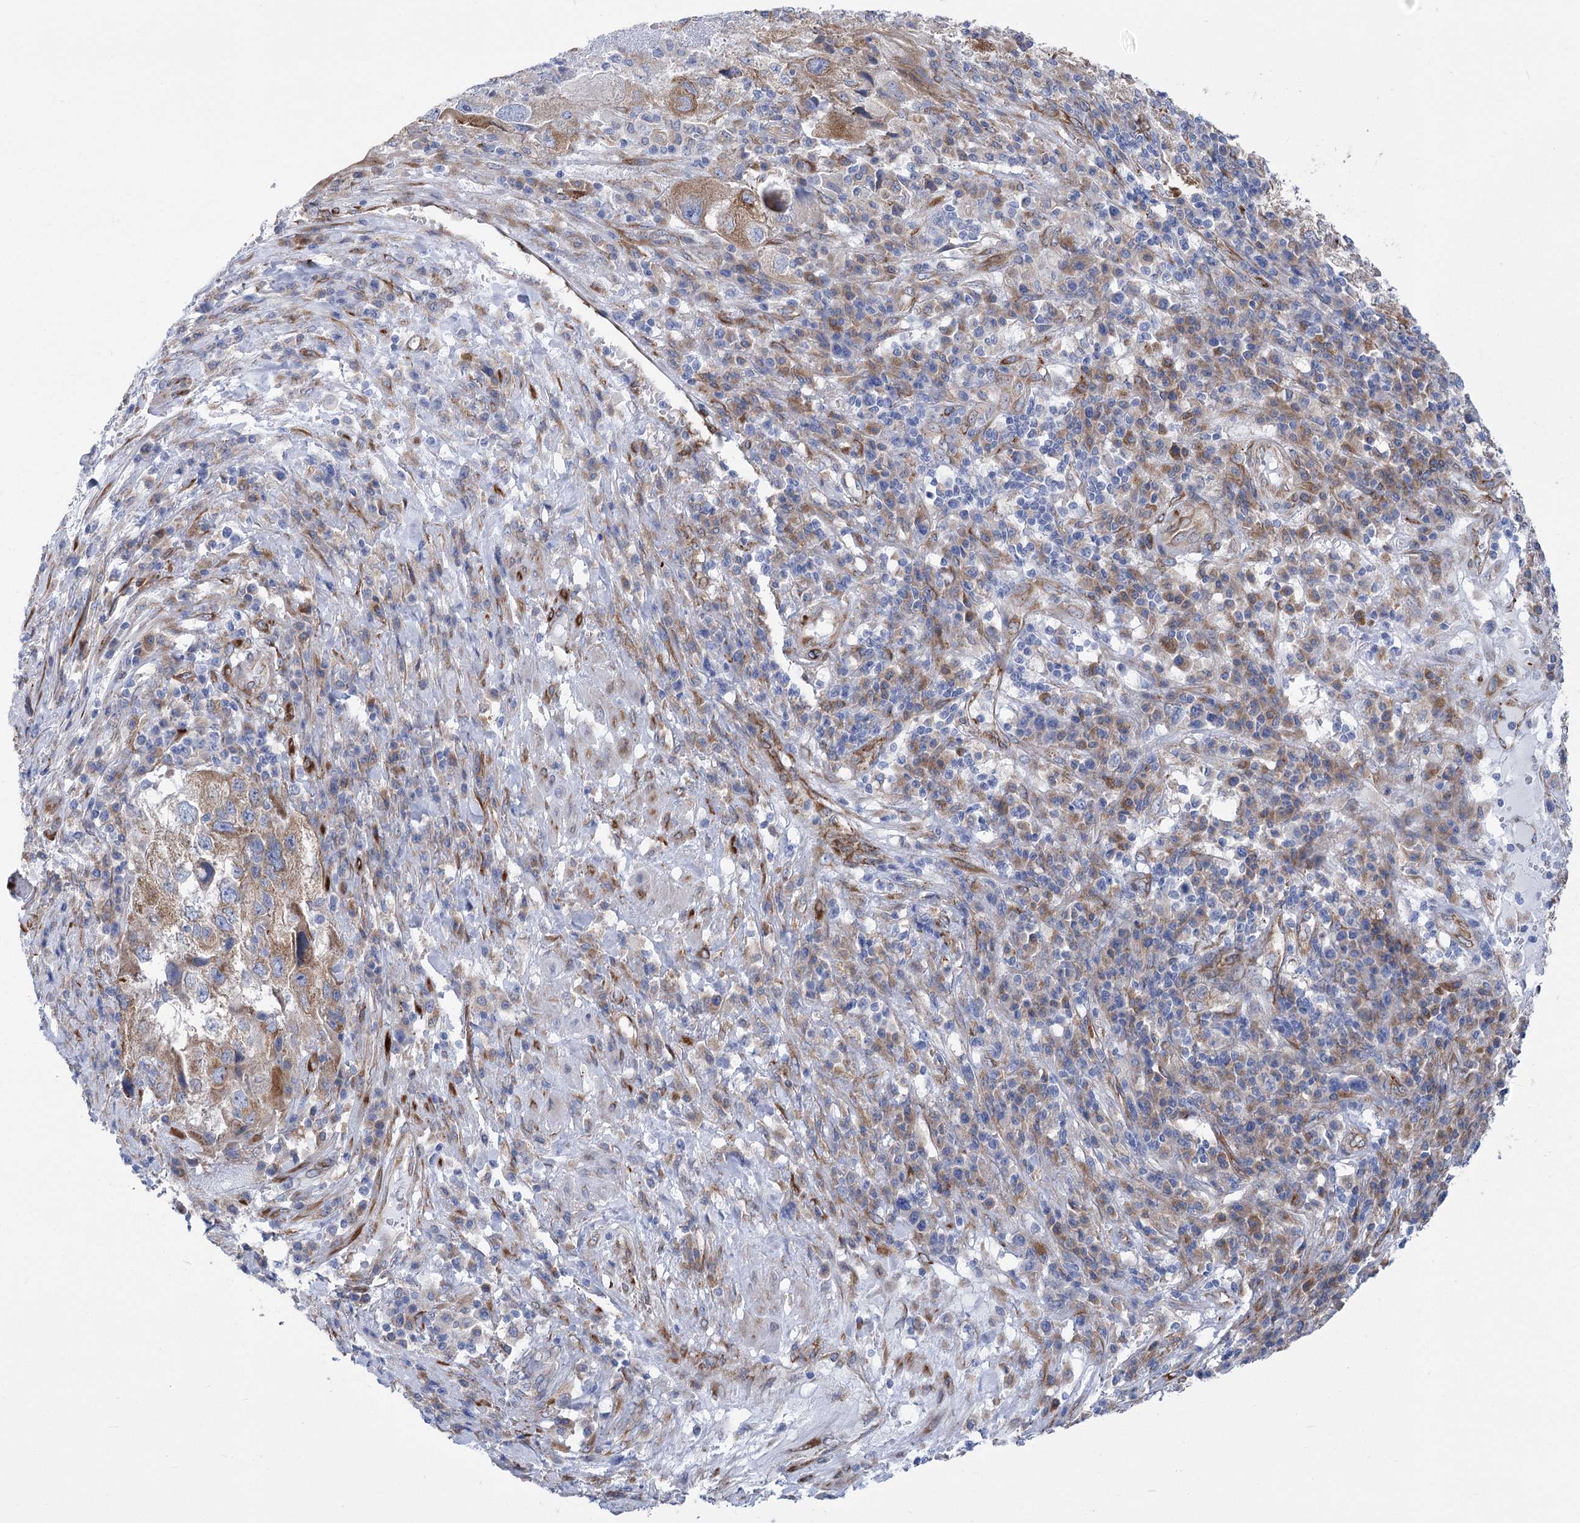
{"staining": {"intensity": "moderate", "quantity": ">75%", "location": "cytoplasmic/membranous"}, "tissue": "endometrial cancer", "cell_type": "Tumor cells", "image_type": "cancer", "snomed": [{"axis": "morphology", "description": "Adenocarcinoma, NOS"}, {"axis": "topography", "description": "Endometrium"}], "caption": "This is a micrograph of IHC staining of endometrial adenocarcinoma, which shows moderate staining in the cytoplasmic/membranous of tumor cells.", "gene": "YTHDC2", "patient": {"sex": "female", "age": 49}}